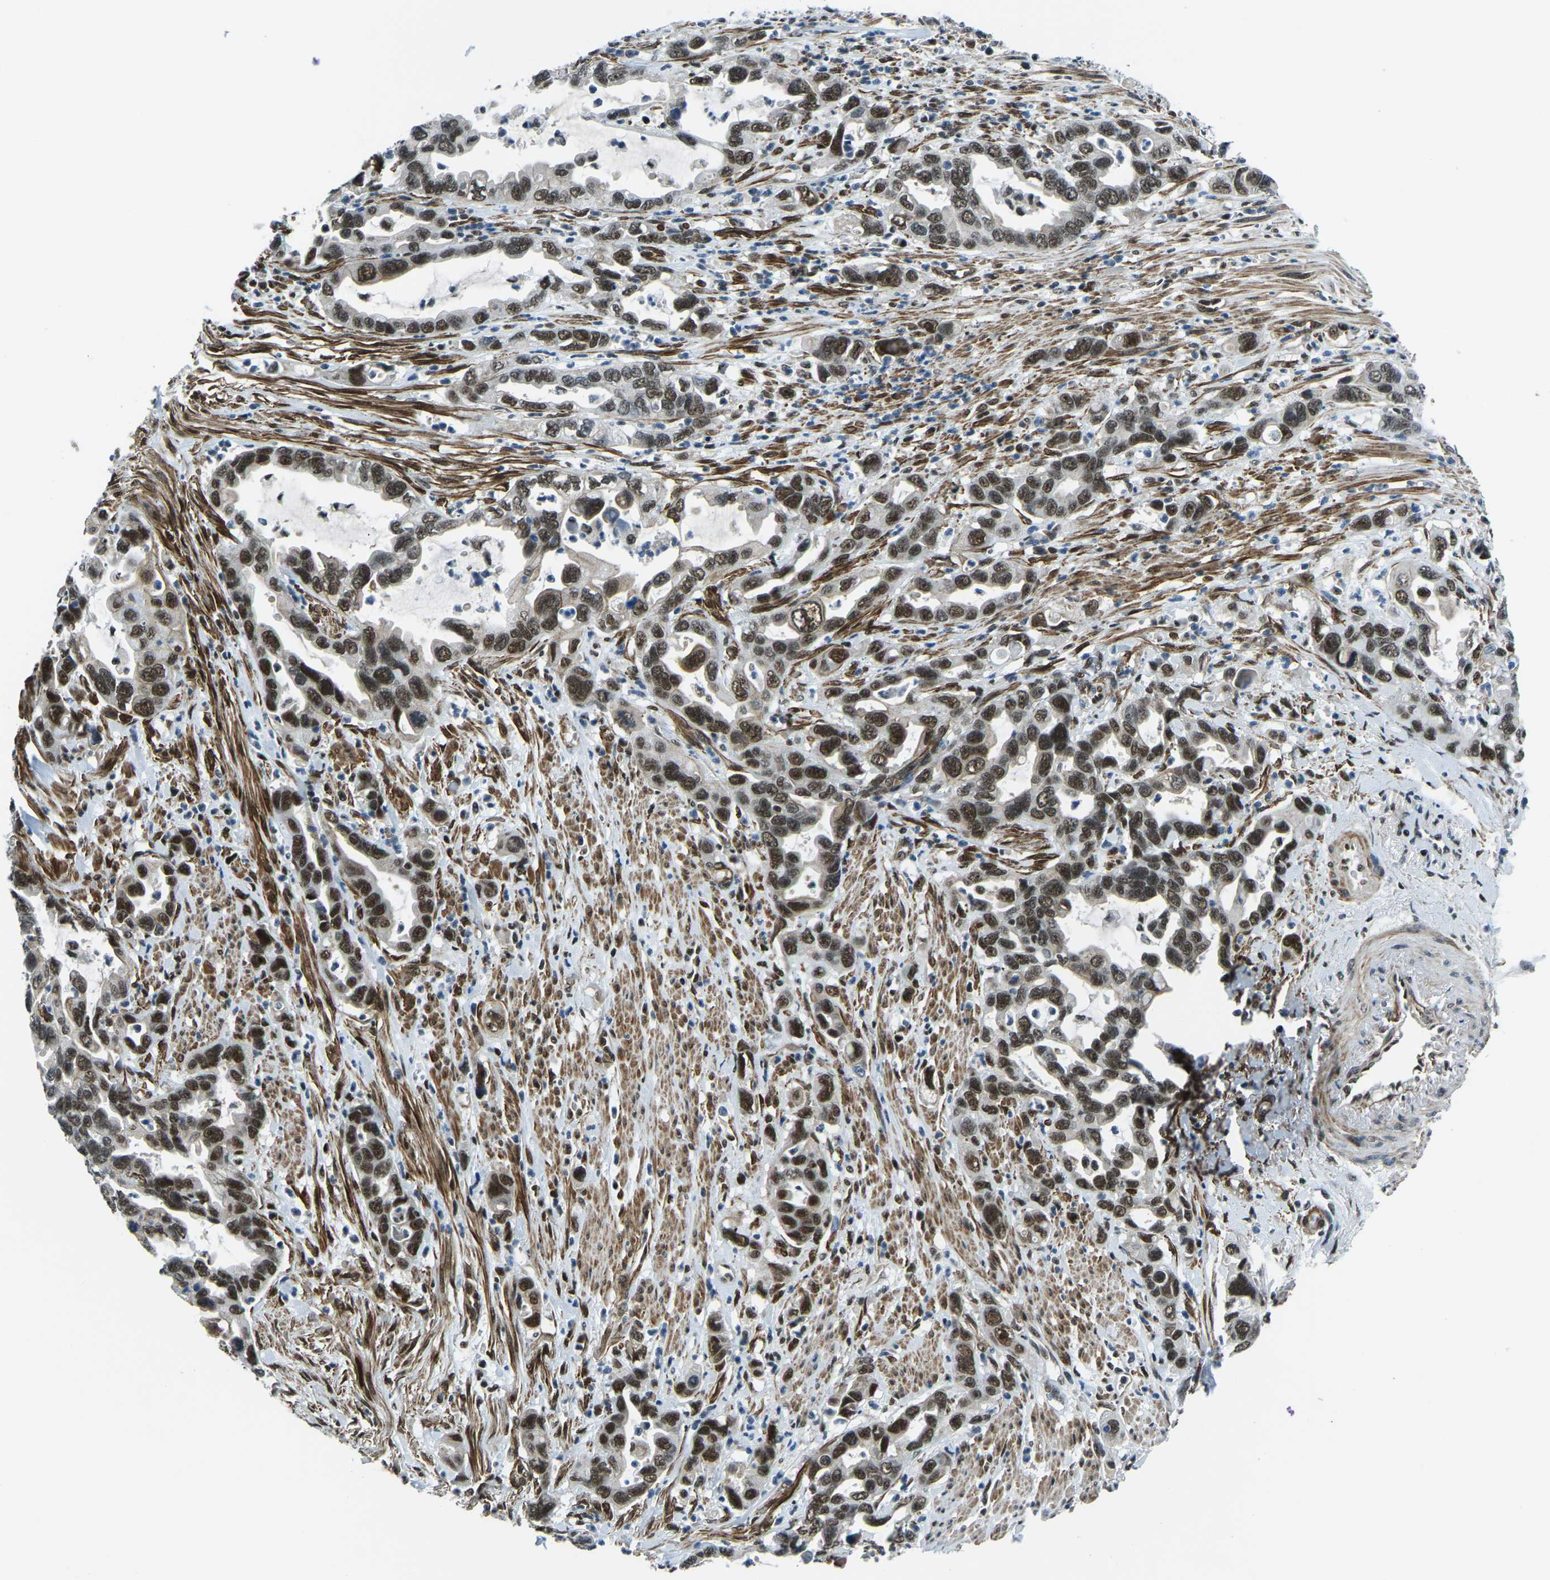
{"staining": {"intensity": "moderate", "quantity": ">75%", "location": "nuclear"}, "tissue": "pancreatic cancer", "cell_type": "Tumor cells", "image_type": "cancer", "snomed": [{"axis": "morphology", "description": "Adenocarcinoma, NOS"}, {"axis": "topography", "description": "Pancreas"}], "caption": "Tumor cells show moderate nuclear expression in about >75% of cells in pancreatic cancer (adenocarcinoma). The staining was performed using DAB (3,3'-diaminobenzidine) to visualize the protein expression in brown, while the nuclei were stained in blue with hematoxylin (Magnification: 20x).", "gene": "PRCC", "patient": {"sex": "female", "age": 70}}